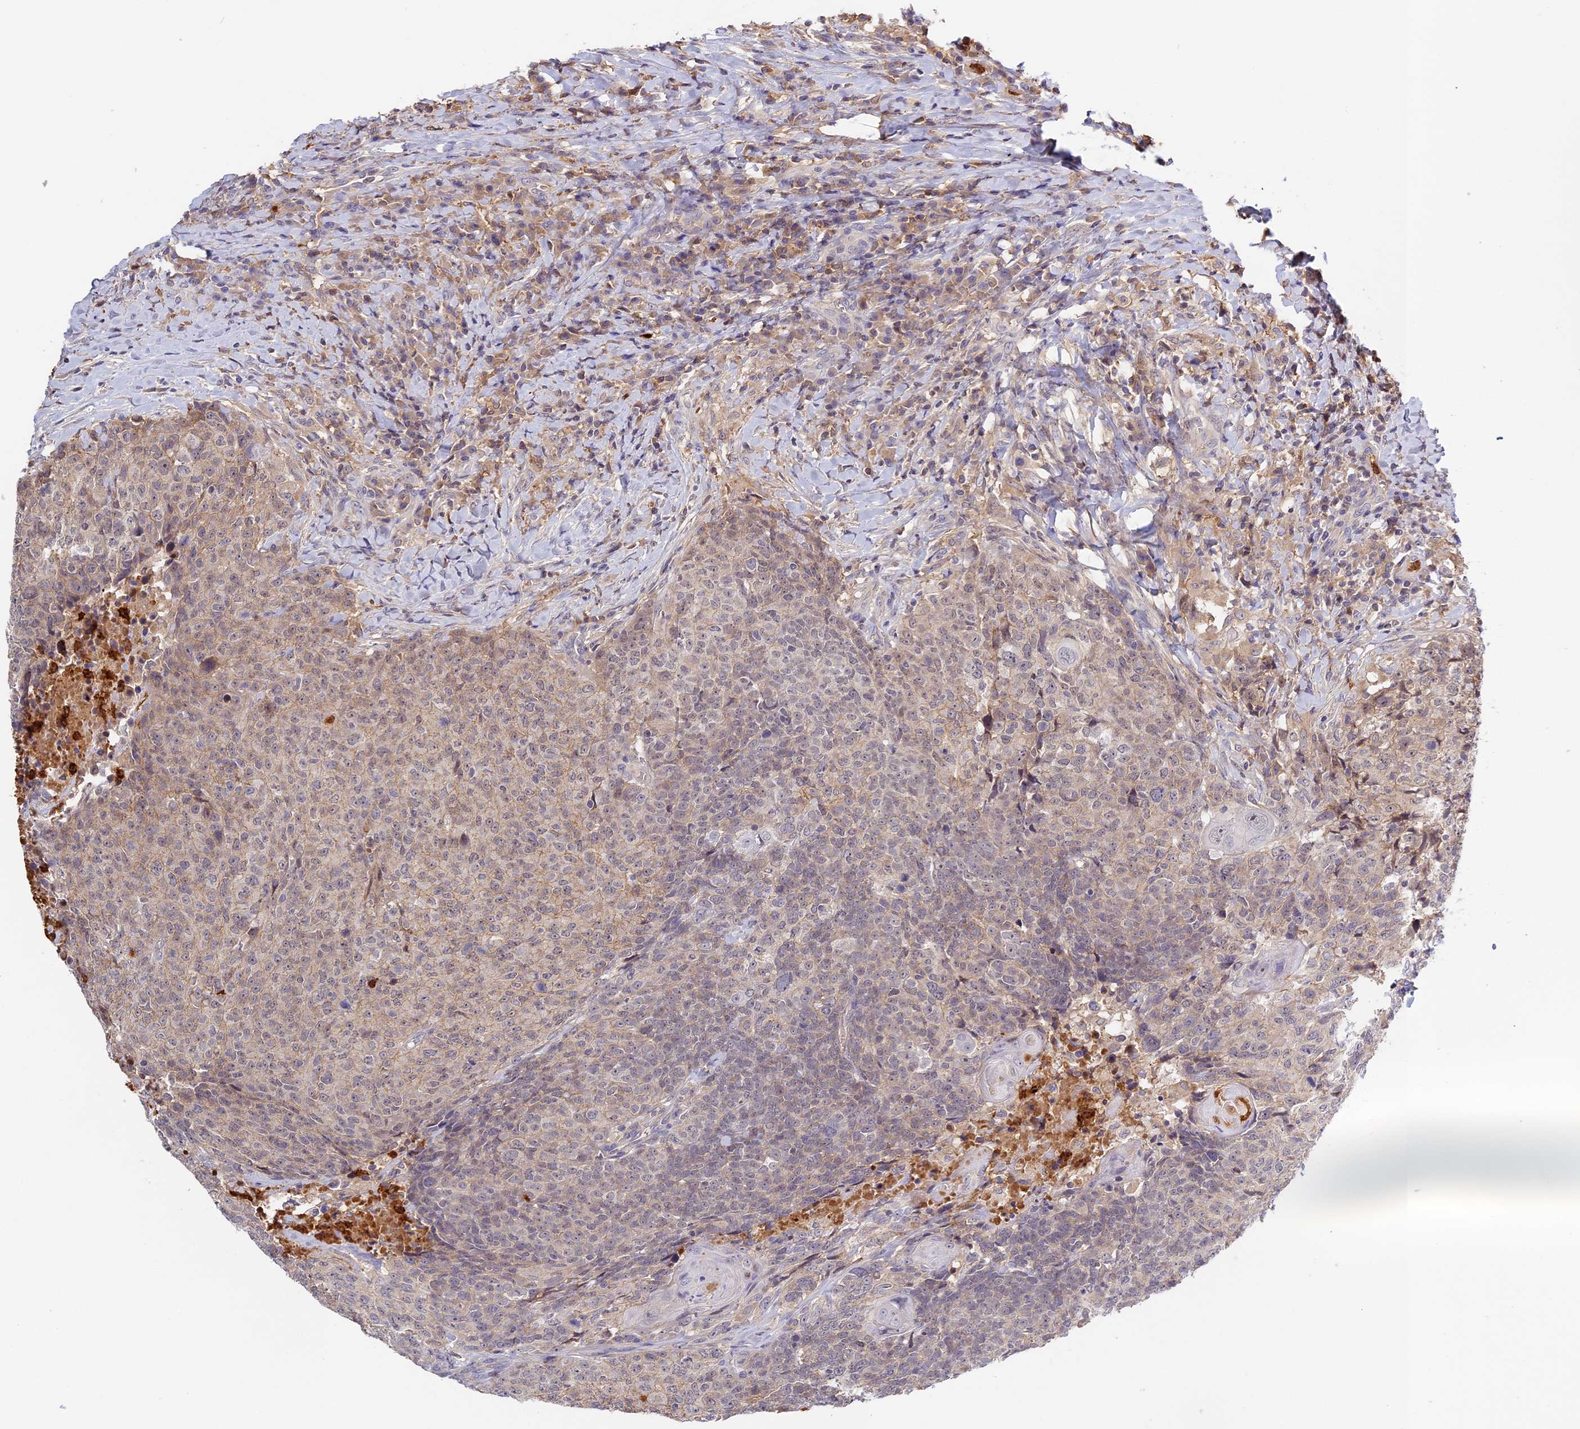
{"staining": {"intensity": "weak", "quantity": ">75%", "location": "cytoplasmic/membranous"}, "tissue": "head and neck cancer", "cell_type": "Tumor cells", "image_type": "cancer", "snomed": [{"axis": "morphology", "description": "Squamous cell carcinoma, NOS"}, {"axis": "topography", "description": "Head-Neck"}], "caption": "Squamous cell carcinoma (head and neck) was stained to show a protein in brown. There is low levels of weak cytoplasmic/membranous positivity in about >75% of tumor cells.", "gene": "ADGRD1", "patient": {"sex": "male", "age": 66}}